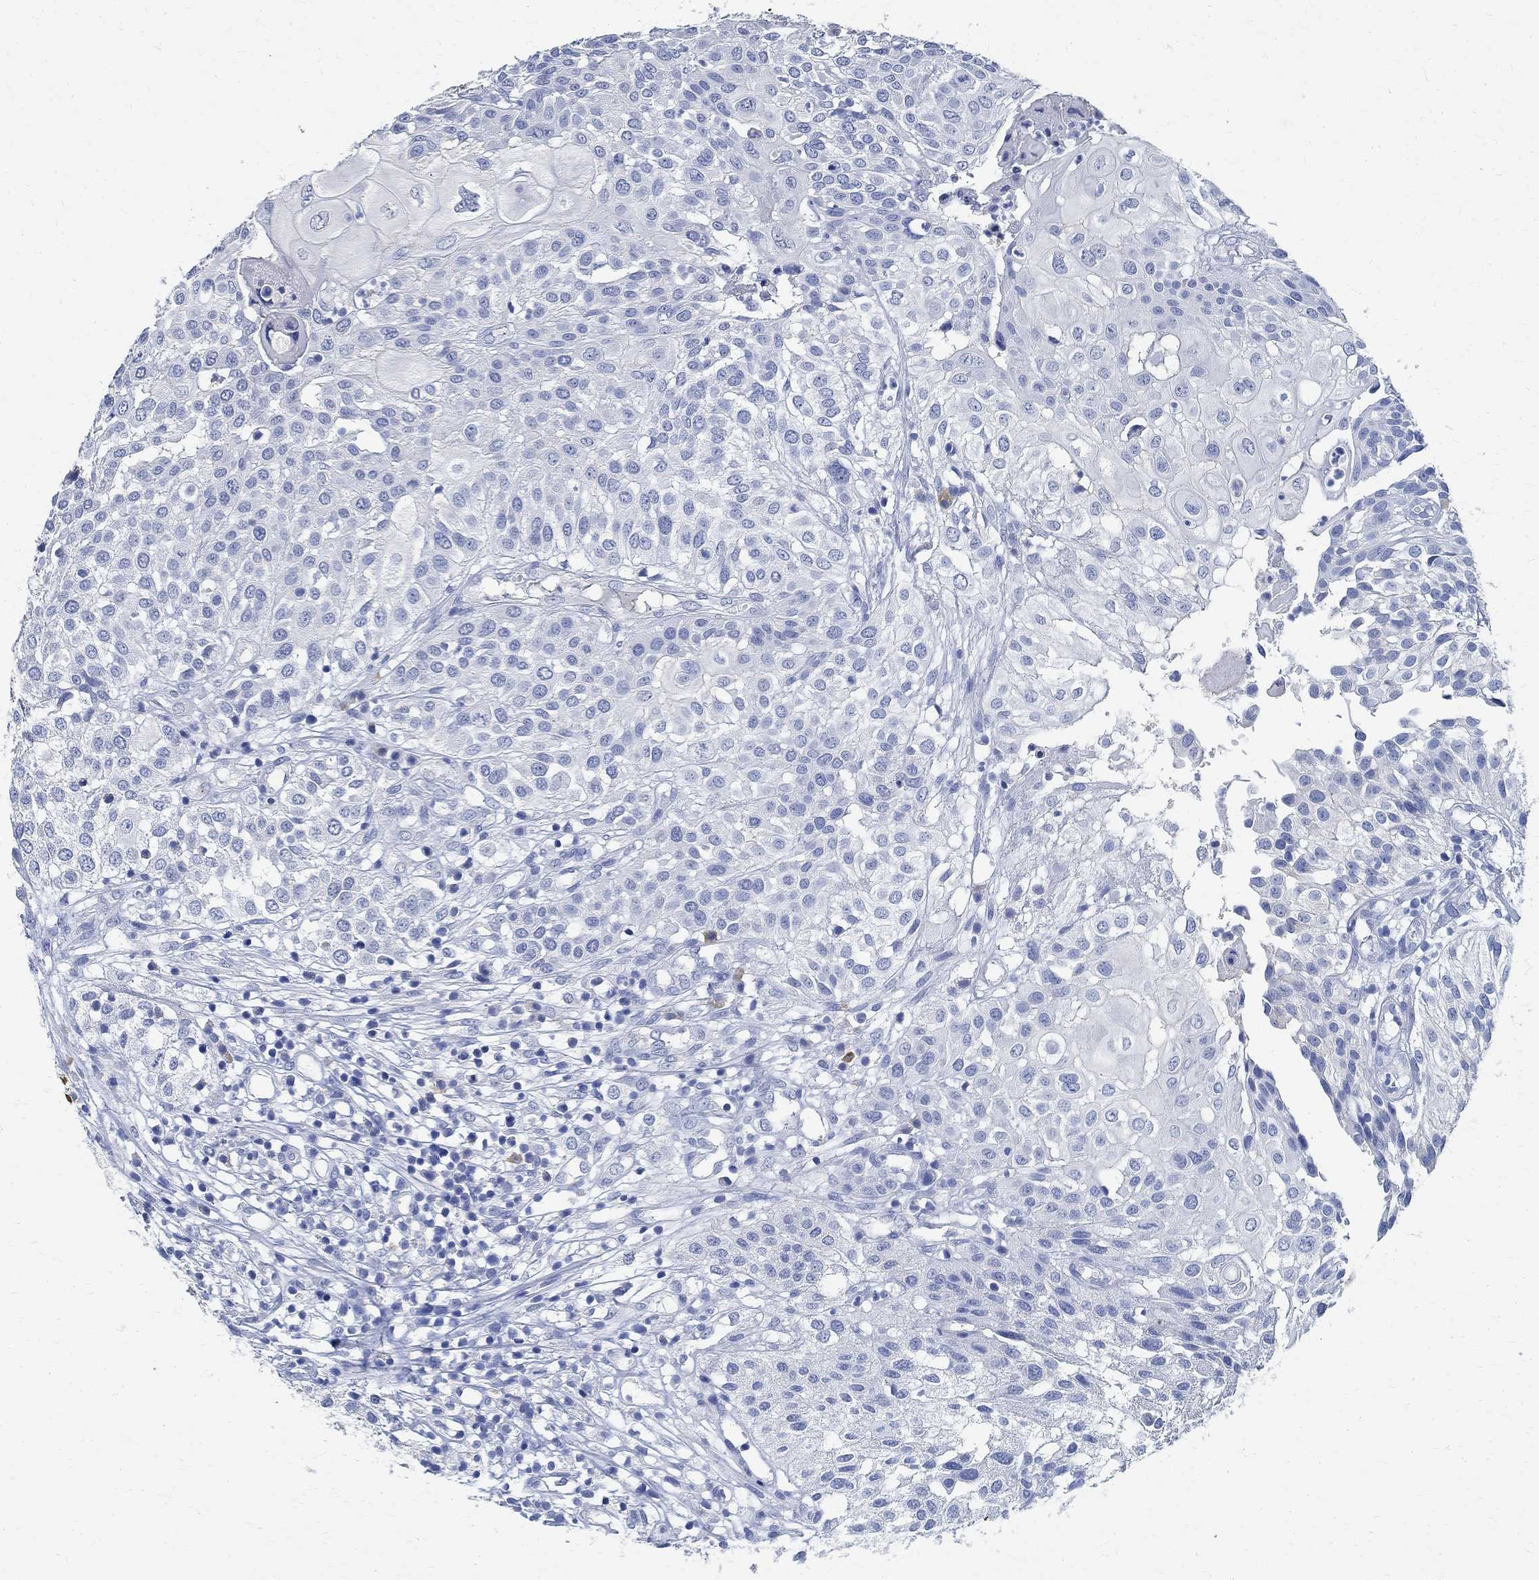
{"staining": {"intensity": "negative", "quantity": "none", "location": "none"}, "tissue": "urothelial cancer", "cell_type": "Tumor cells", "image_type": "cancer", "snomed": [{"axis": "morphology", "description": "Urothelial carcinoma, High grade"}, {"axis": "topography", "description": "Urinary bladder"}], "caption": "Immunohistochemistry (IHC) micrograph of neoplastic tissue: human high-grade urothelial carcinoma stained with DAB (3,3'-diaminobenzidine) displays no significant protein positivity in tumor cells.", "gene": "PRX", "patient": {"sex": "female", "age": 79}}